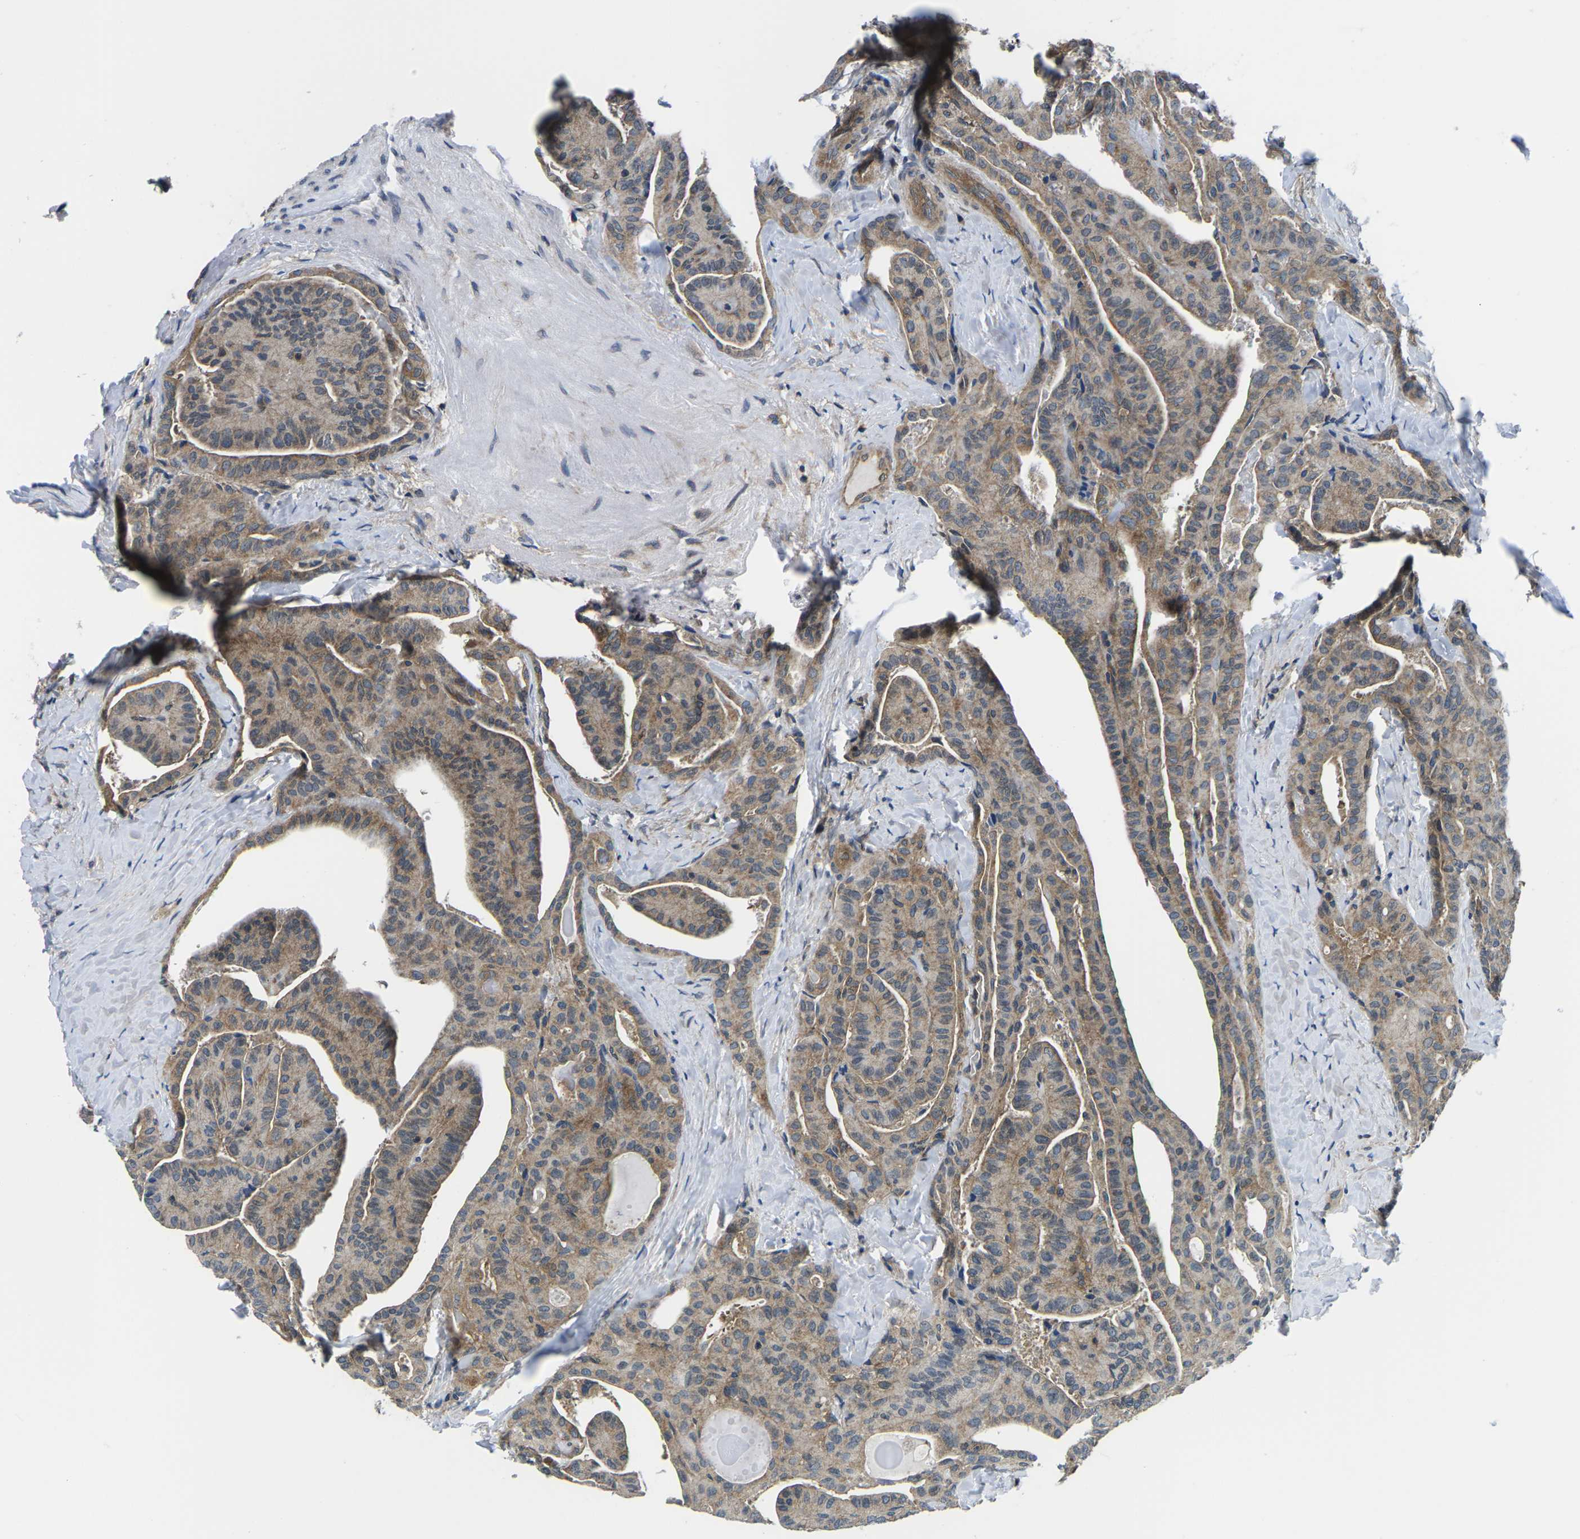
{"staining": {"intensity": "weak", "quantity": ">75%", "location": "cytoplasmic/membranous"}, "tissue": "thyroid cancer", "cell_type": "Tumor cells", "image_type": "cancer", "snomed": [{"axis": "morphology", "description": "Papillary adenocarcinoma, NOS"}, {"axis": "topography", "description": "Thyroid gland"}], "caption": "Protein expression analysis of thyroid cancer demonstrates weak cytoplasmic/membranous staining in about >75% of tumor cells.", "gene": "GSK3B", "patient": {"sex": "male", "age": 77}}